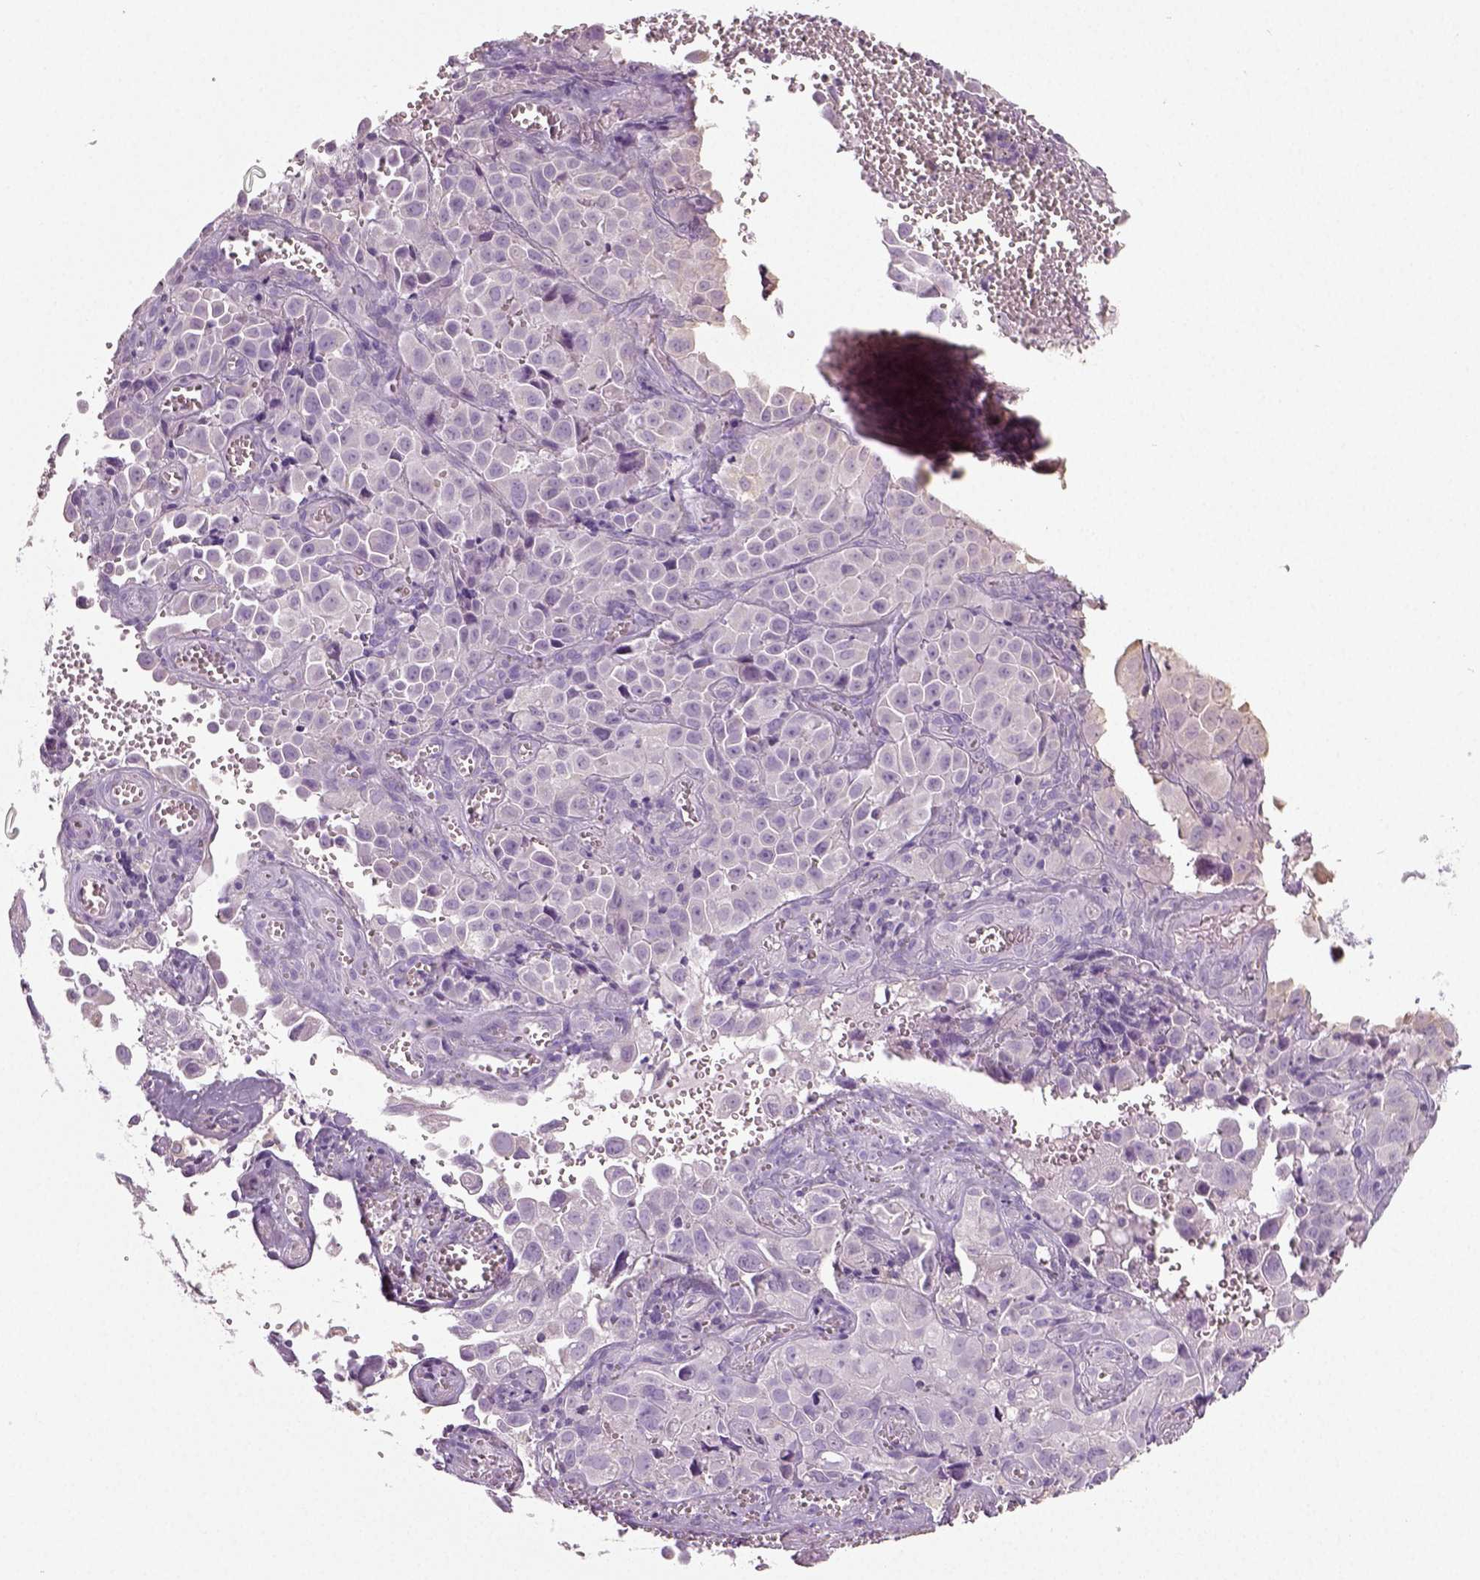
{"staining": {"intensity": "negative", "quantity": "none", "location": "none"}, "tissue": "cervical cancer", "cell_type": "Tumor cells", "image_type": "cancer", "snomed": [{"axis": "morphology", "description": "Squamous cell carcinoma, NOS"}, {"axis": "topography", "description": "Cervix"}], "caption": "Tumor cells show no significant protein positivity in squamous cell carcinoma (cervical).", "gene": "NECAB2", "patient": {"sex": "female", "age": 55}}